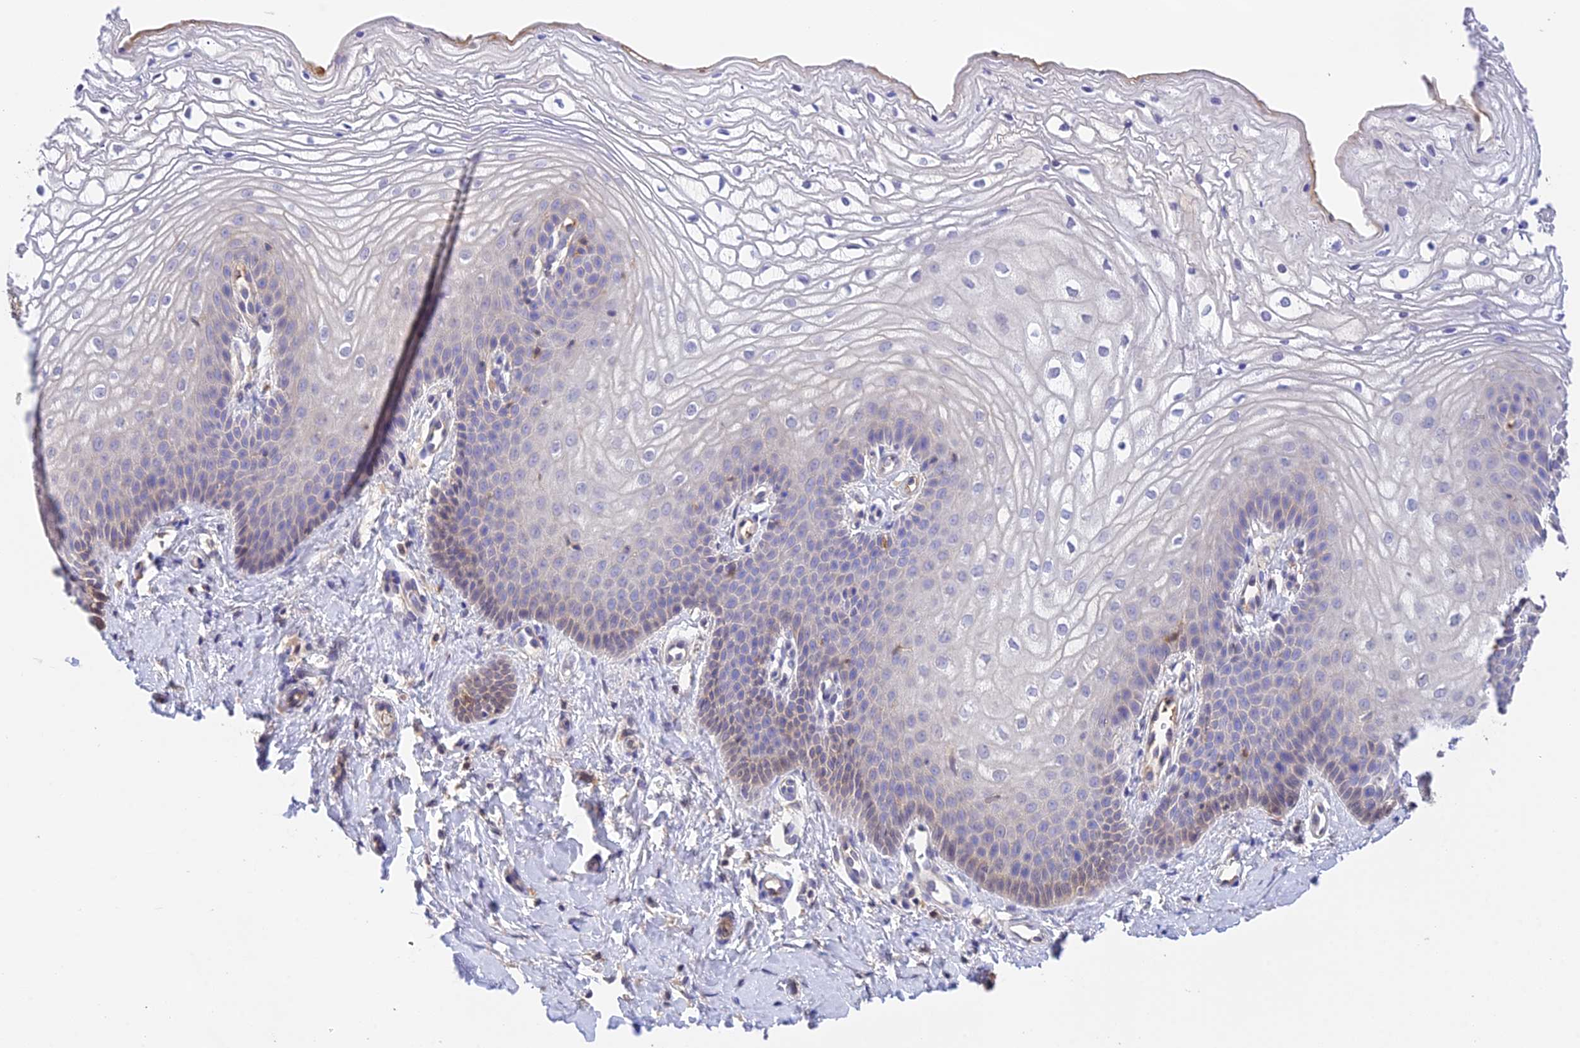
{"staining": {"intensity": "moderate", "quantity": "<25%", "location": "cytoplasmic/membranous"}, "tissue": "vagina", "cell_type": "Squamous epithelial cells", "image_type": "normal", "snomed": [{"axis": "morphology", "description": "Normal tissue, NOS"}, {"axis": "topography", "description": "Vagina"}, {"axis": "topography", "description": "Cervix"}], "caption": "A histopathology image of human vagina stained for a protein displays moderate cytoplasmic/membranous brown staining in squamous epithelial cells.", "gene": "HDHD2", "patient": {"sex": "female", "age": 40}}